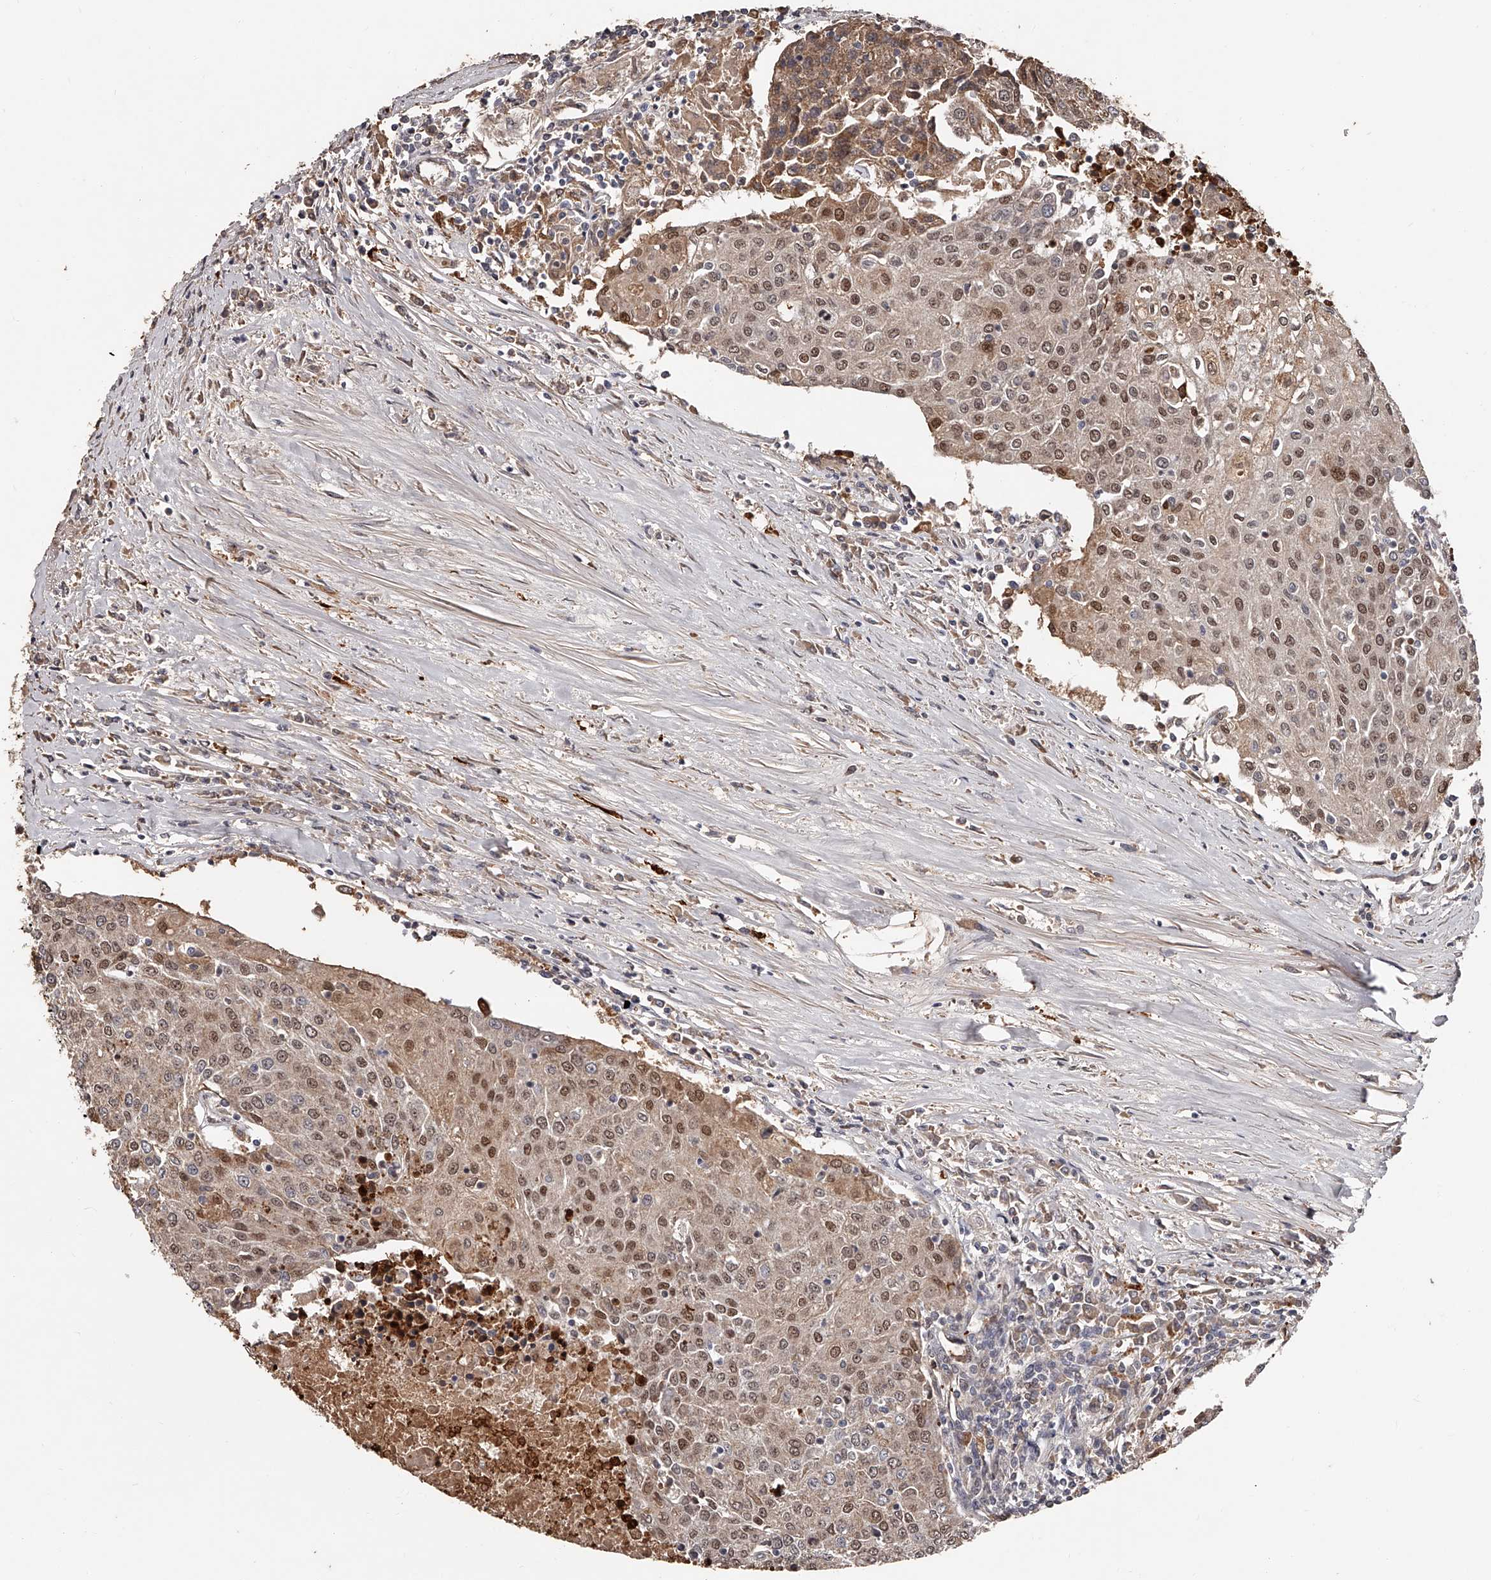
{"staining": {"intensity": "moderate", "quantity": ">75%", "location": "cytoplasmic/membranous,nuclear"}, "tissue": "urothelial cancer", "cell_type": "Tumor cells", "image_type": "cancer", "snomed": [{"axis": "morphology", "description": "Urothelial carcinoma, High grade"}, {"axis": "topography", "description": "Urinary bladder"}], "caption": "High-magnification brightfield microscopy of high-grade urothelial carcinoma stained with DAB (brown) and counterstained with hematoxylin (blue). tumor cells exhibit moderate cytoplasmic/membranous and nuclear positivity is seen in about>75% of cells.", "gene": "URGCP", "patient": {"sex": "female", "age": 85}}